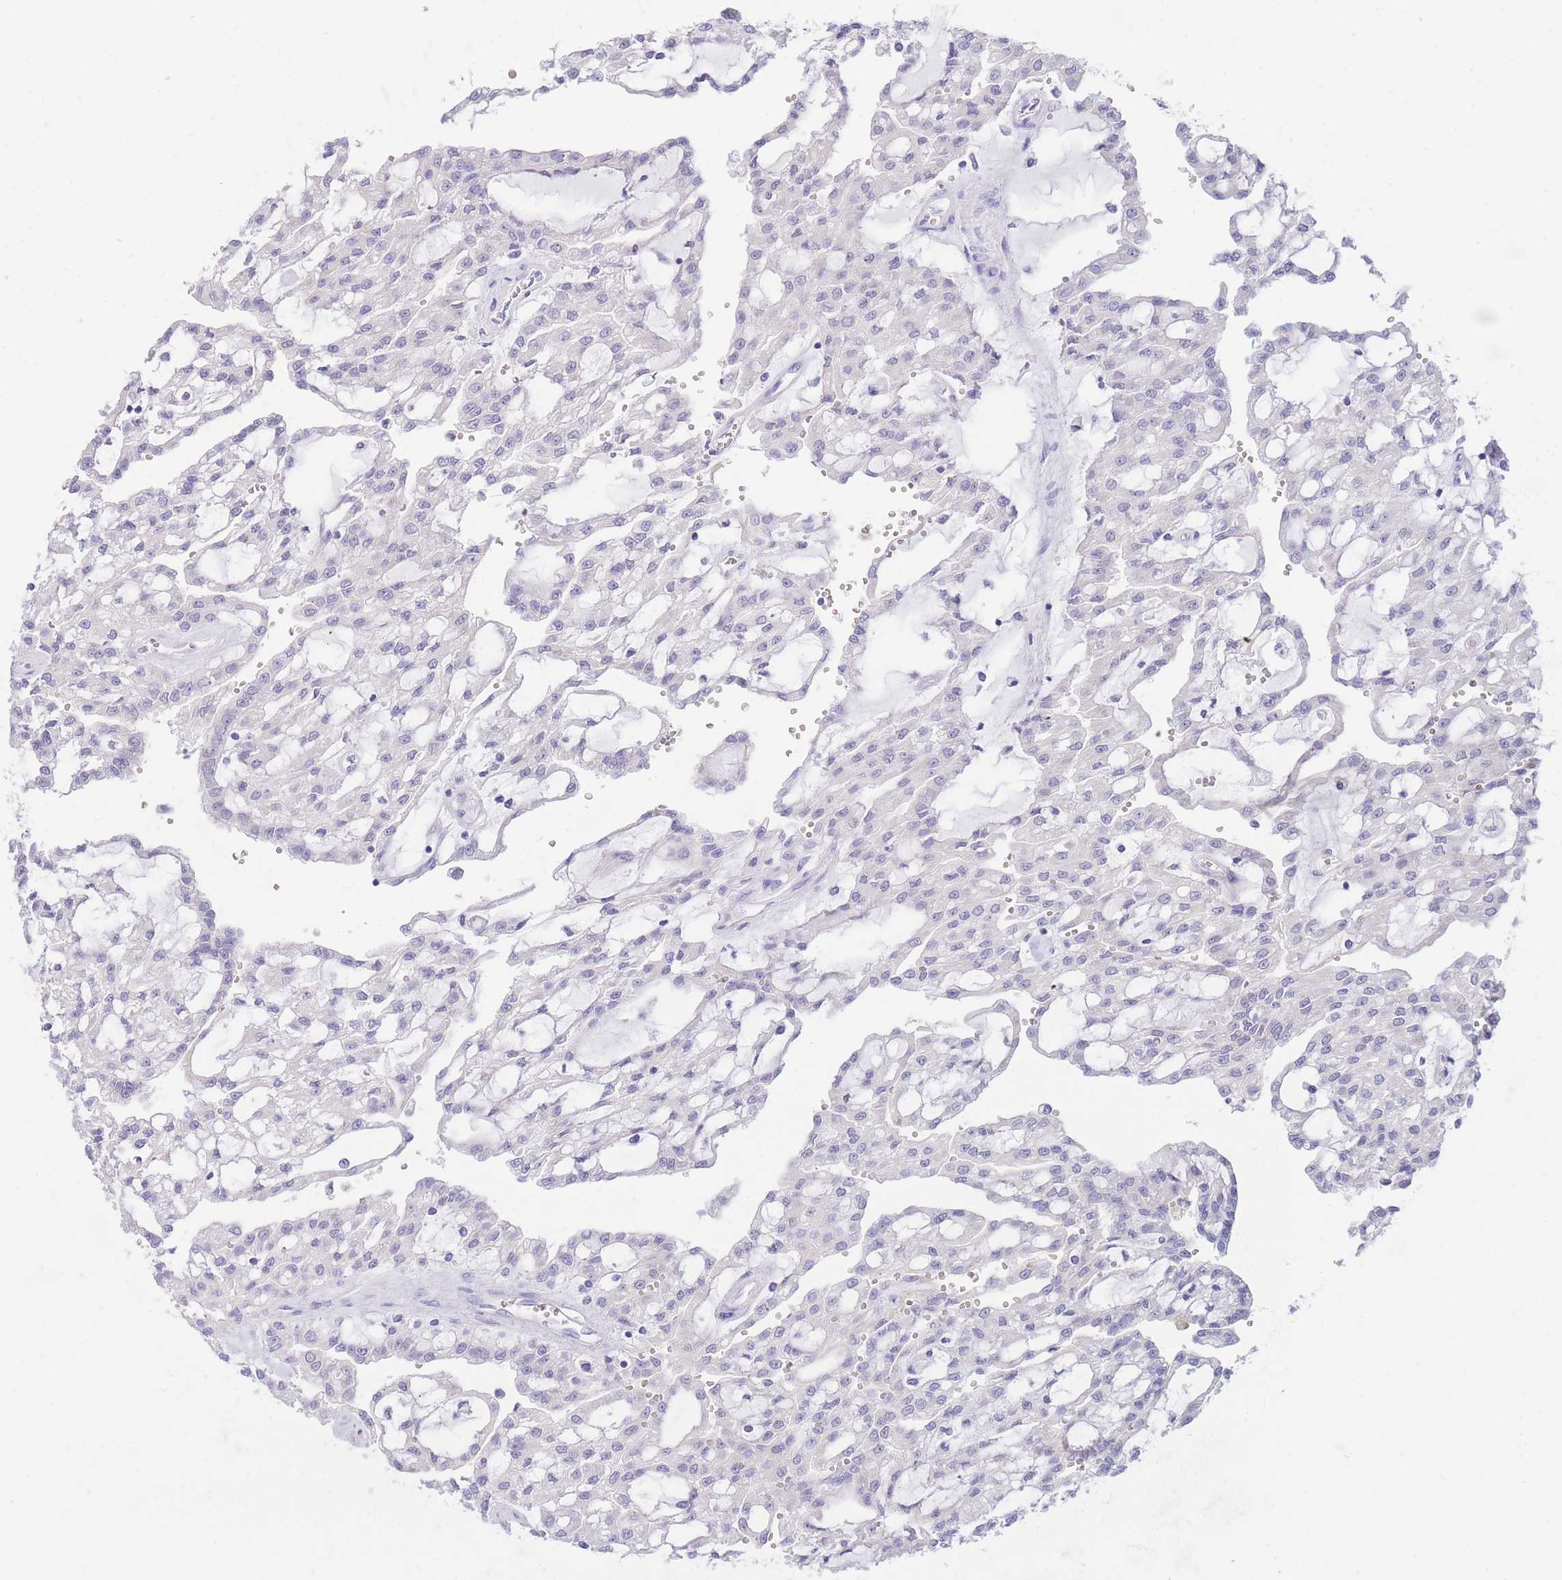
{"staining": {"intensity": "negative", "quantity": "none", "location": "none"}, "tissue": "renal cancer", "cell_type": "Tumor cells", "image_type": "cancer", "snomed": [{"axis": "morphology", "description": "Adenocarcinoma, NOS"}, {"axis": "topography", "description": "Kidney"}], "caption": "This is a micrograph of immunohistochemistry staining of adenocarcinoma (renal), which shows no expression in tumor cells. The staining is performed using DAB brown chromogen with nuclei counter-stained in using hematoxylin.", "gene": "SSUH2", "patient": {"sex": "male", "age": 63}}